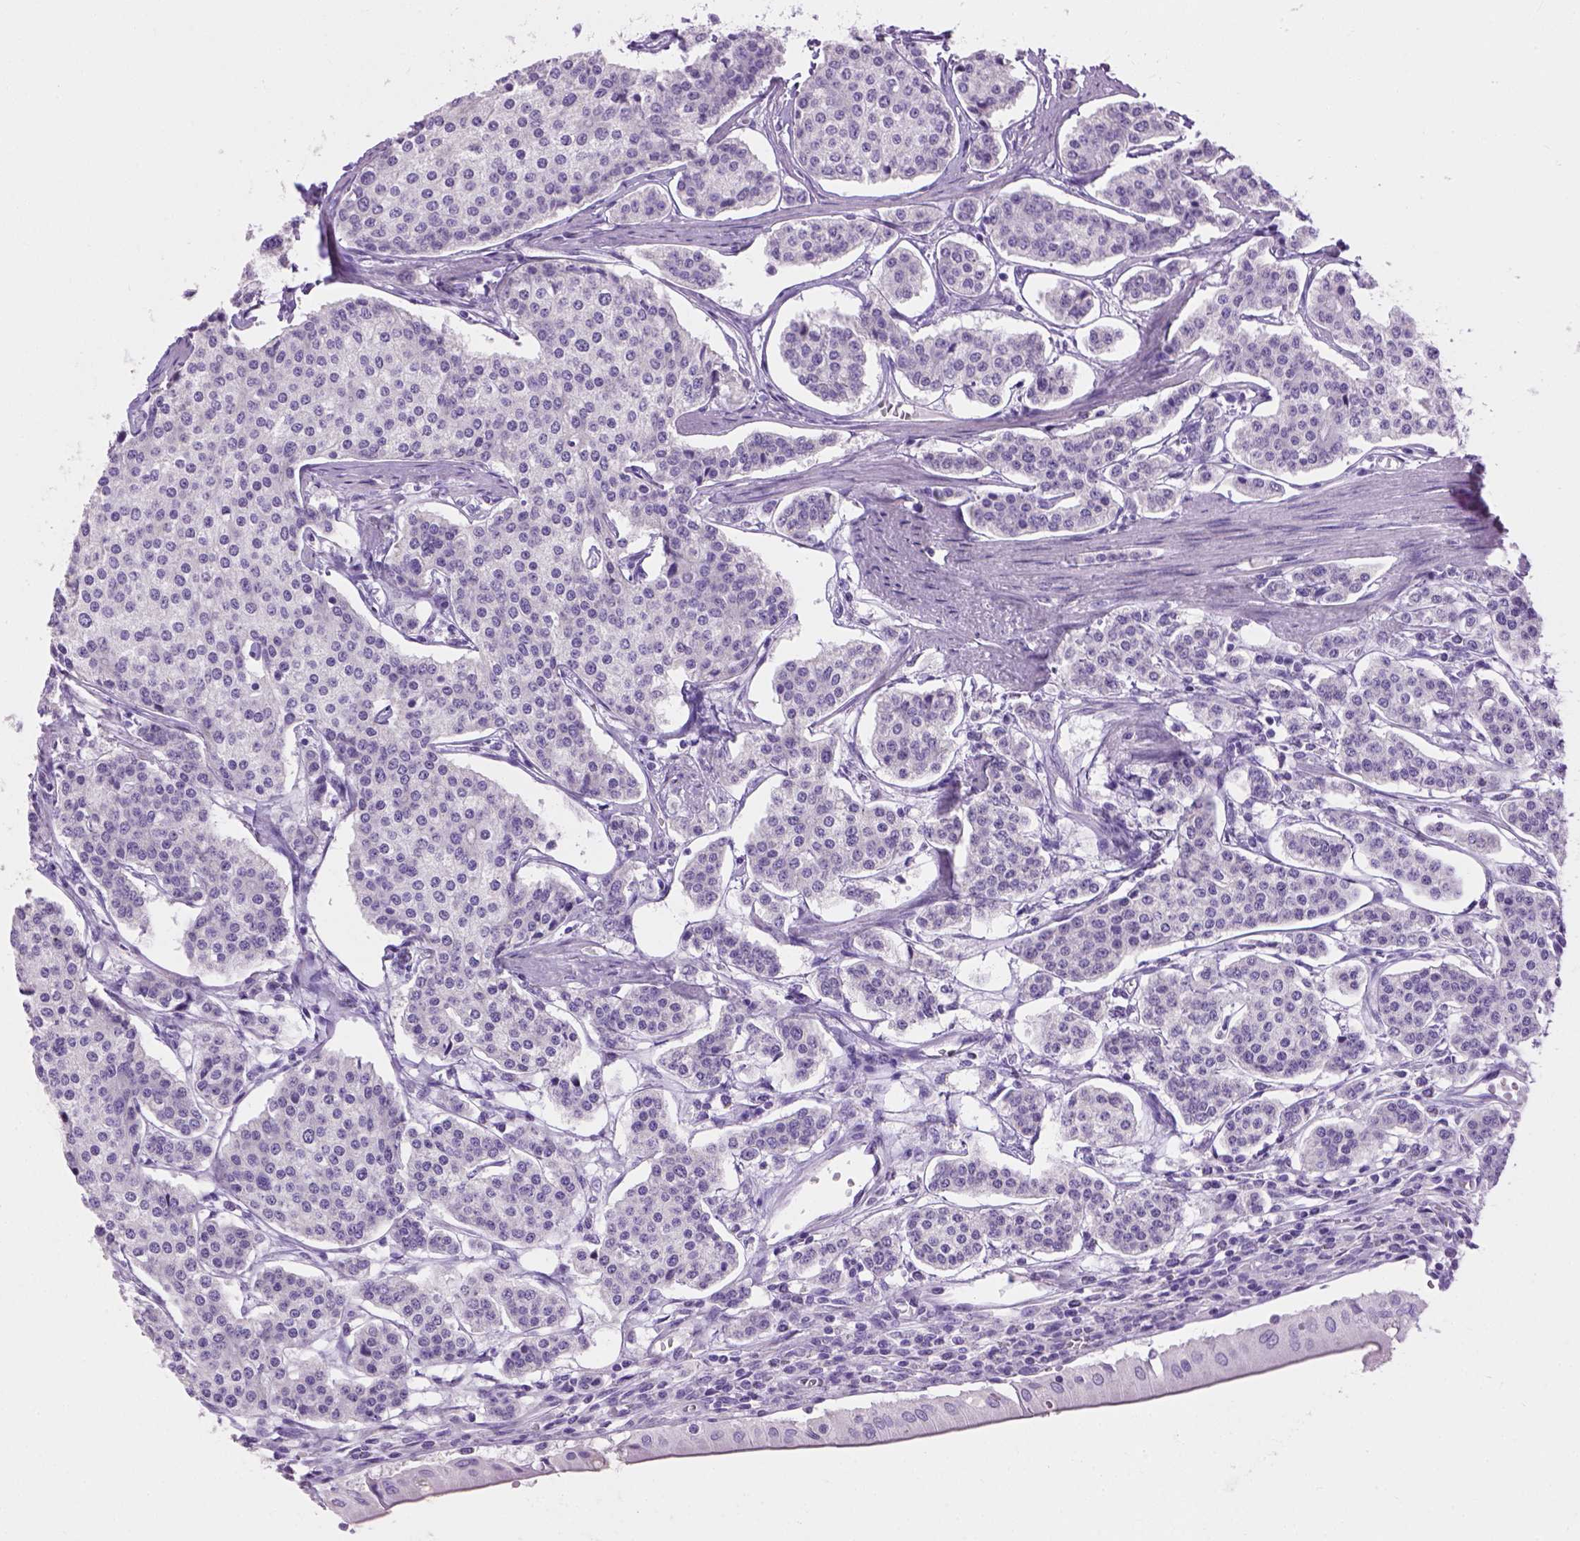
{"staining": {"intensity": "negative", "quantity": "none", "location": "none"}, "tissue": "carcinoid", "cell_type": "Tumor cells", "image_type": "cancer", "snomed": [{"axis": "morphology", "description": "Carcinoid, malignant, NOS"}, {"axis": "topography", "description": "Small intestine"}], "caption": "This is a histopathology image of IHC staining of carcinoid, which shows no expression in tumor cells.", "gene": "CYP24A1", "patient": {"sex": "female", "age": 65}}